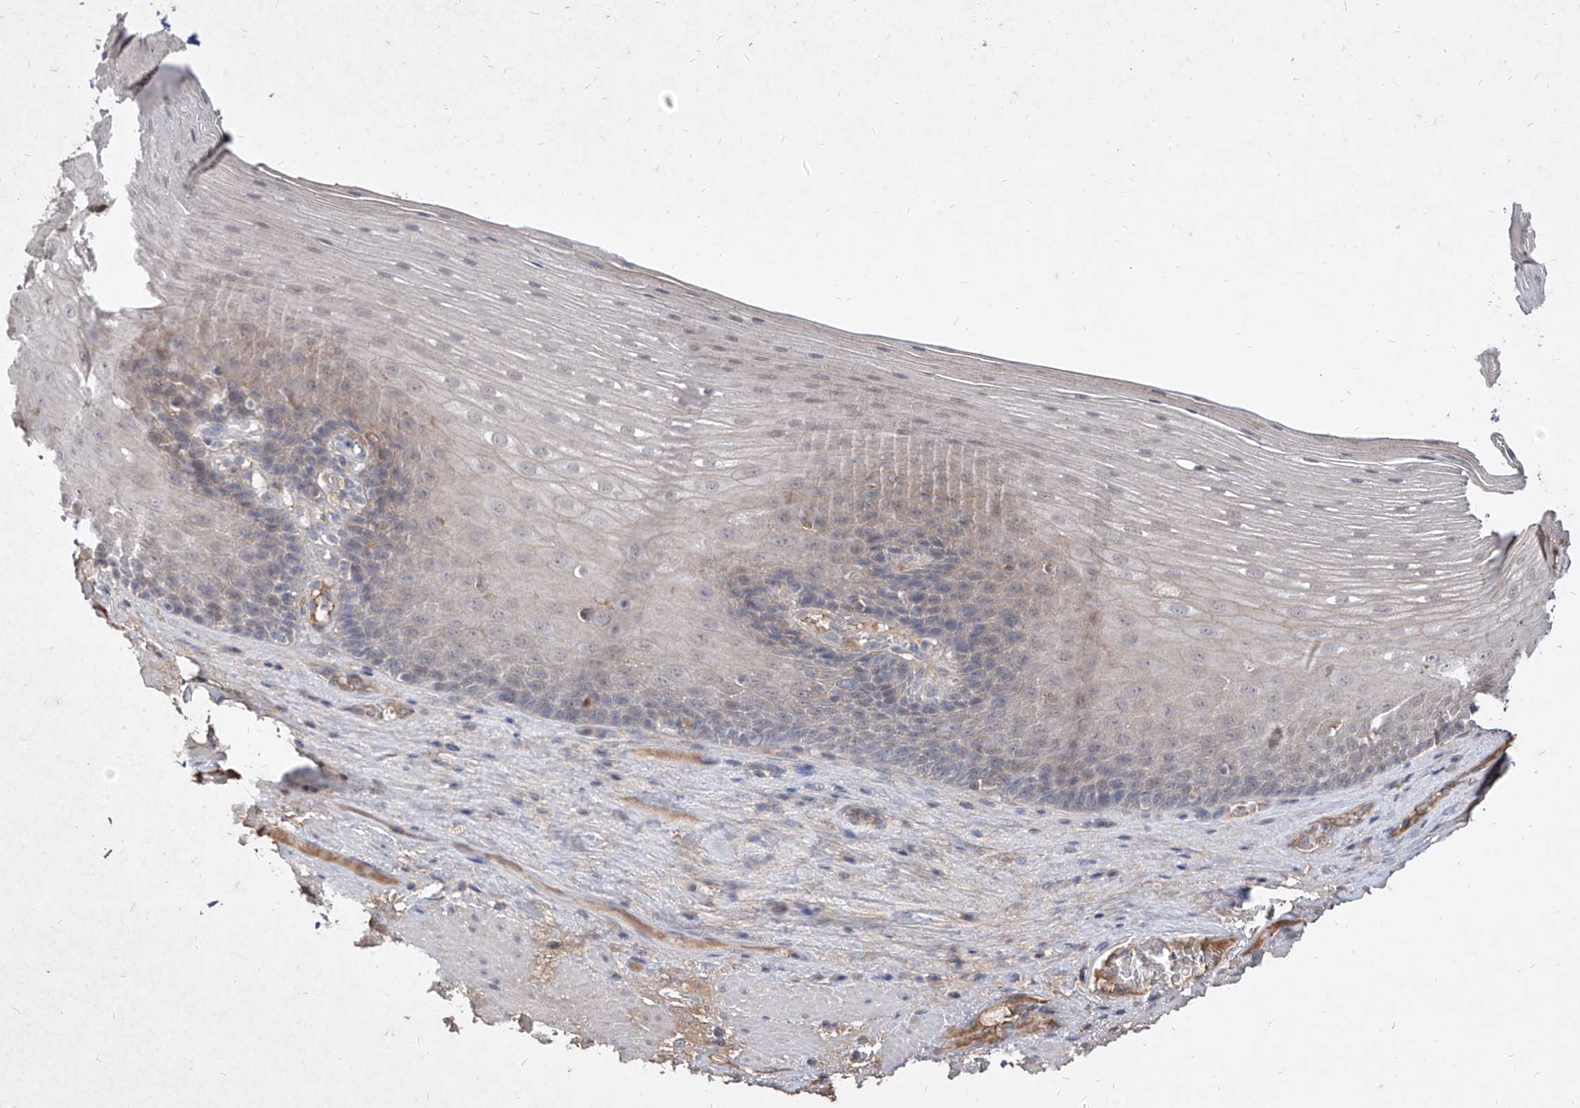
{"staining": {"intensity": "weak", "quantity": "<25%", "location": "cytoplasmic/membranous"}, "tissue": "esophagus", "cell_type": "Squamous epithelial cells", "image_type": "normal", "snomed": [{"axis": "morphology", "description": "Normal tissue, NOS"}, {"axis": "topography", "description": "Esophagus"}], "caption": "The photomicrograph exhibits no staining of squamous epithelial cells in normal esophagus.", "gene": "C4A", "patient": {"sex": "male", "age": 62}}